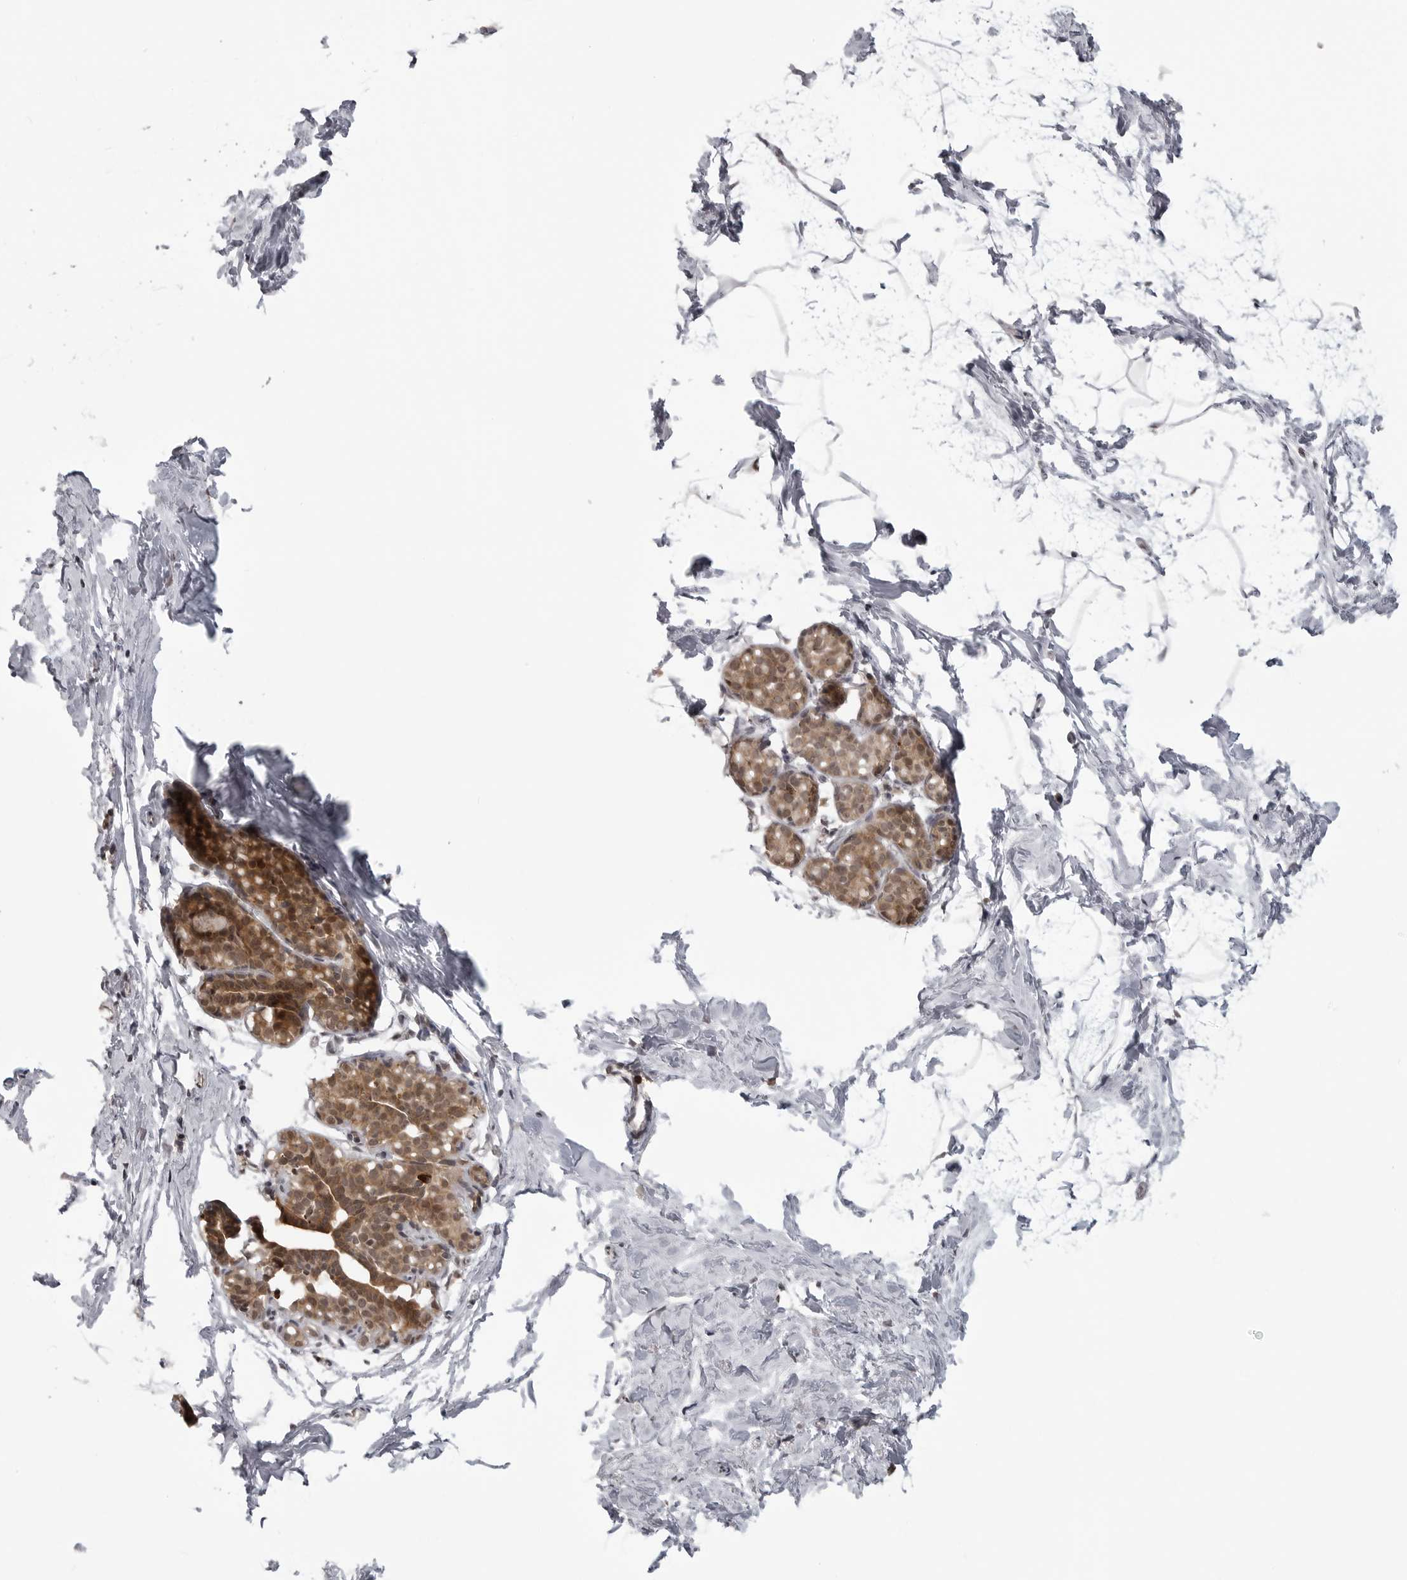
{"staining": {"intensity": "moderate", "quantity": ">75%", "location": "nuclear"}, "tissue": "breast", "cell_type": "Adipocytes", "image_type": "normal", "snomed": [{"axis": "morphology", "description": "Normal tissue, NOS"}, {"axis": "topography", "description": "Breast"}], "caption": "Benign breast was stained to show a protein in brown. There is medium levels of moderate nuclear expression in about >75% of adipocytes. Using DAB (3,3'-diaminobenzidine) (brown) and hematoxylin (blue) stains, captured at high magnification using brightfield microscopy.", "gene": "PEG3", "patient": {"sex": "female", "age": 62}}